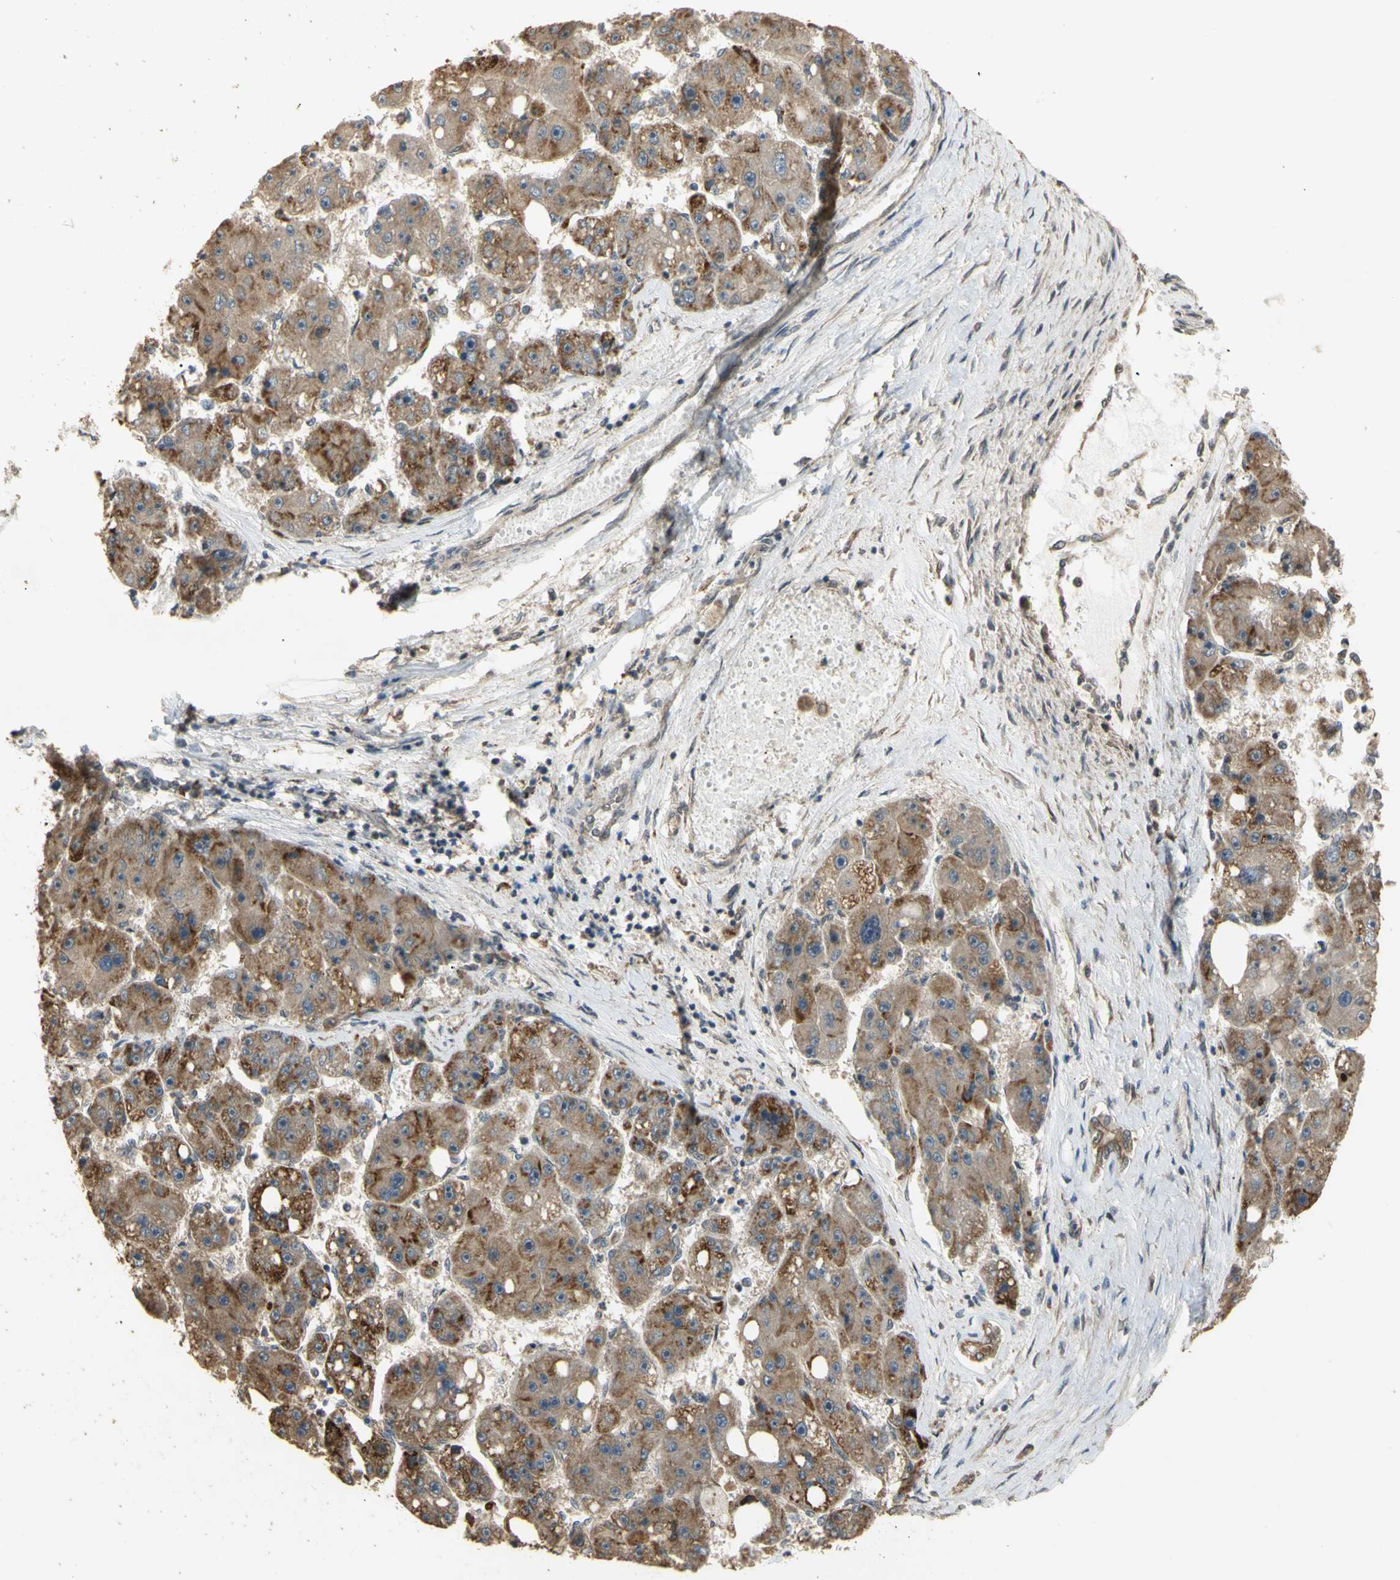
{"staining": {"intensity": "moderate", "quantity": ">75%", "location": "cytoplasmic/membranous"}, "tissue": "liver cancer", "cell_type": "Tumor cells", "image_type": "cancer", "snomed": [{"axis": "morphology", "description": "Carcinoma, Hepatocellular, NOS"}, {"axis": "topography", "description": "Liver"}], "caption": "The immunohistochemical stain highlights moderate cytoplasmic/membranous expression in tumor cells of liver cancer tissue. (Stains: DAB in brown, nuclei in blue, Microscopy: brightfield microscopy at high magnification).", "gene": "GTF2E2", "patient": {"sex": "female", "age": 61}}